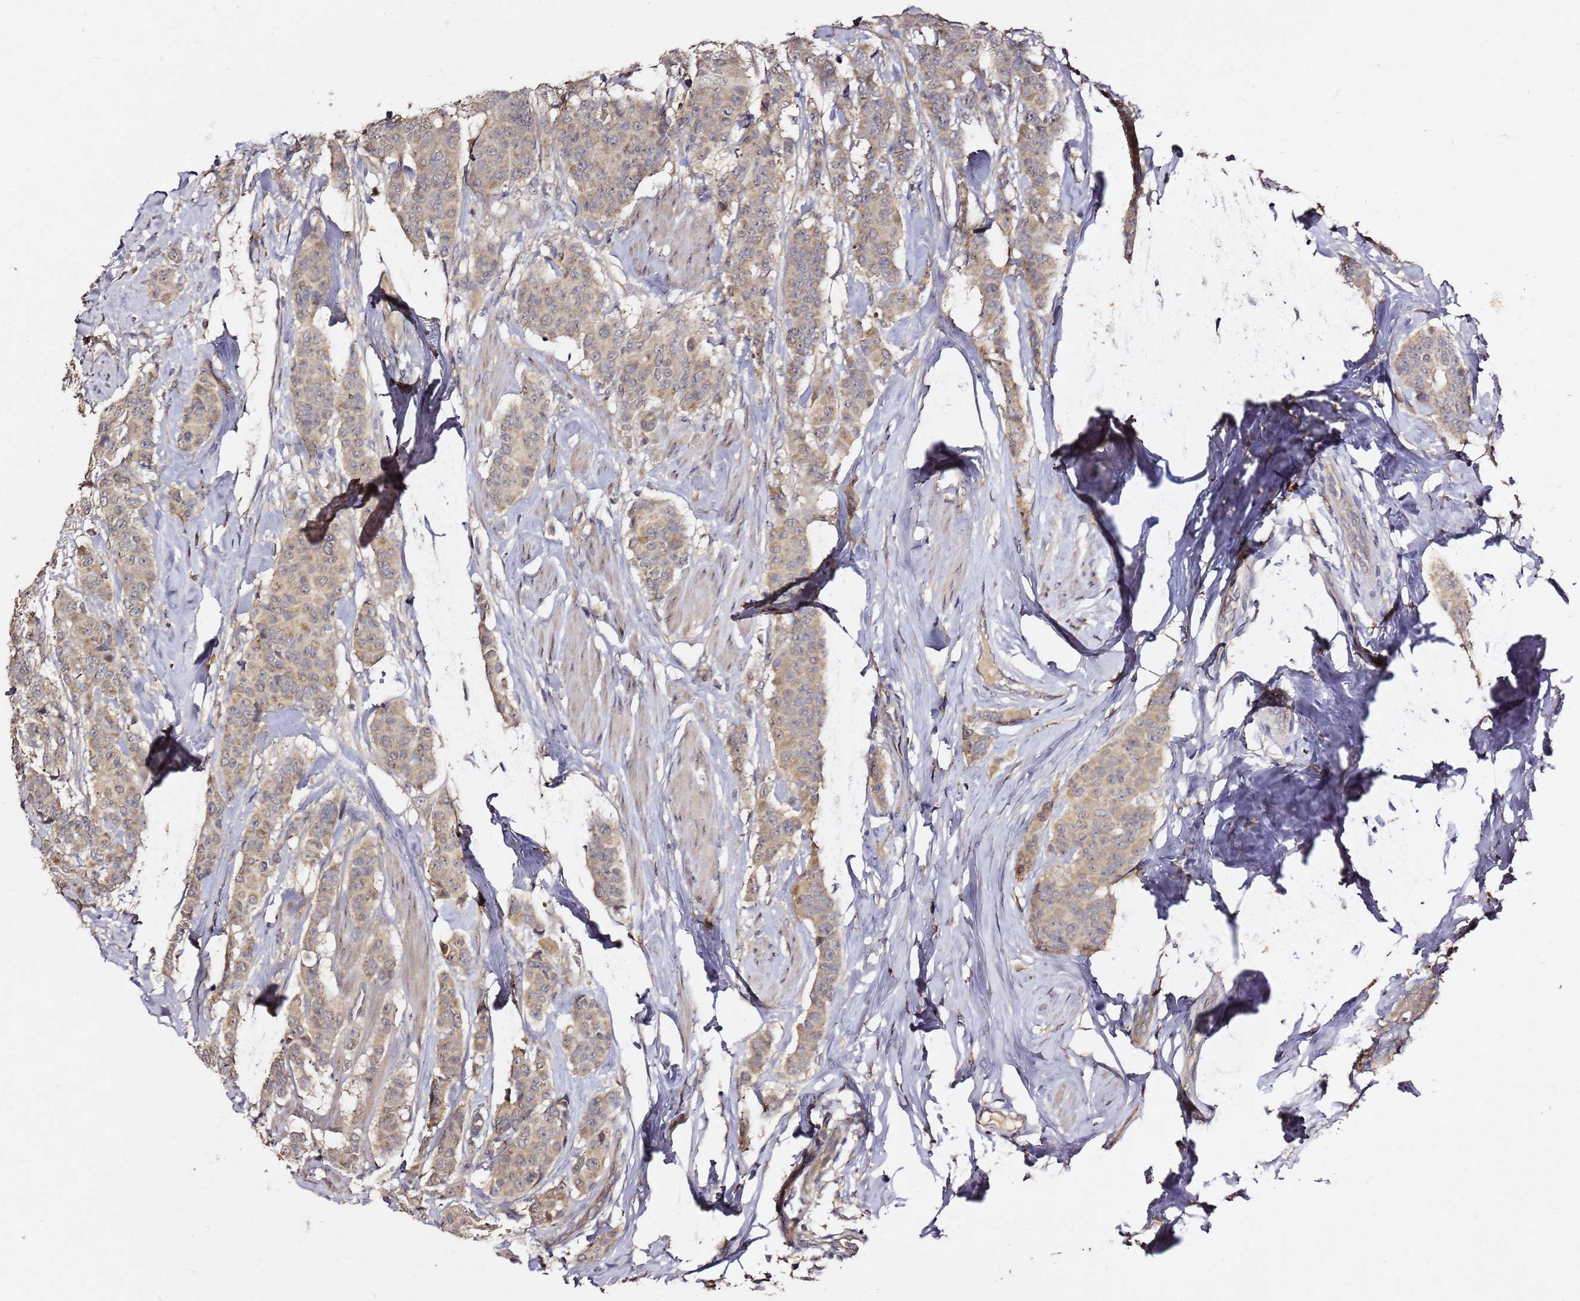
{"staining": {"intensity": "weak", "quantity": "25%-75%", "location": "cytoplasmic/membranous"}, "tissue": "breast cancer", "cell_type": "Tumor cells", "image_type": "cancer", "snomed": [{"axis": "morphology", "description": "Duct carcinoma"}, {"axis": "topography", "description": "Breast"}], "caption": "Immunohistochemical staining of human breast cancer shows low levels of weak cytoplasmic/membranous protein expression in approximately 25%-75% of tumor cells. The staining is performed using DAB (3,3'-diaminobenzidine) brown chromogen to label protein expression. The nuclei are counter-stained blue using hematoxylin.", "gene": "C6orf136", "patient": {"sex": "female", "age": 40}}